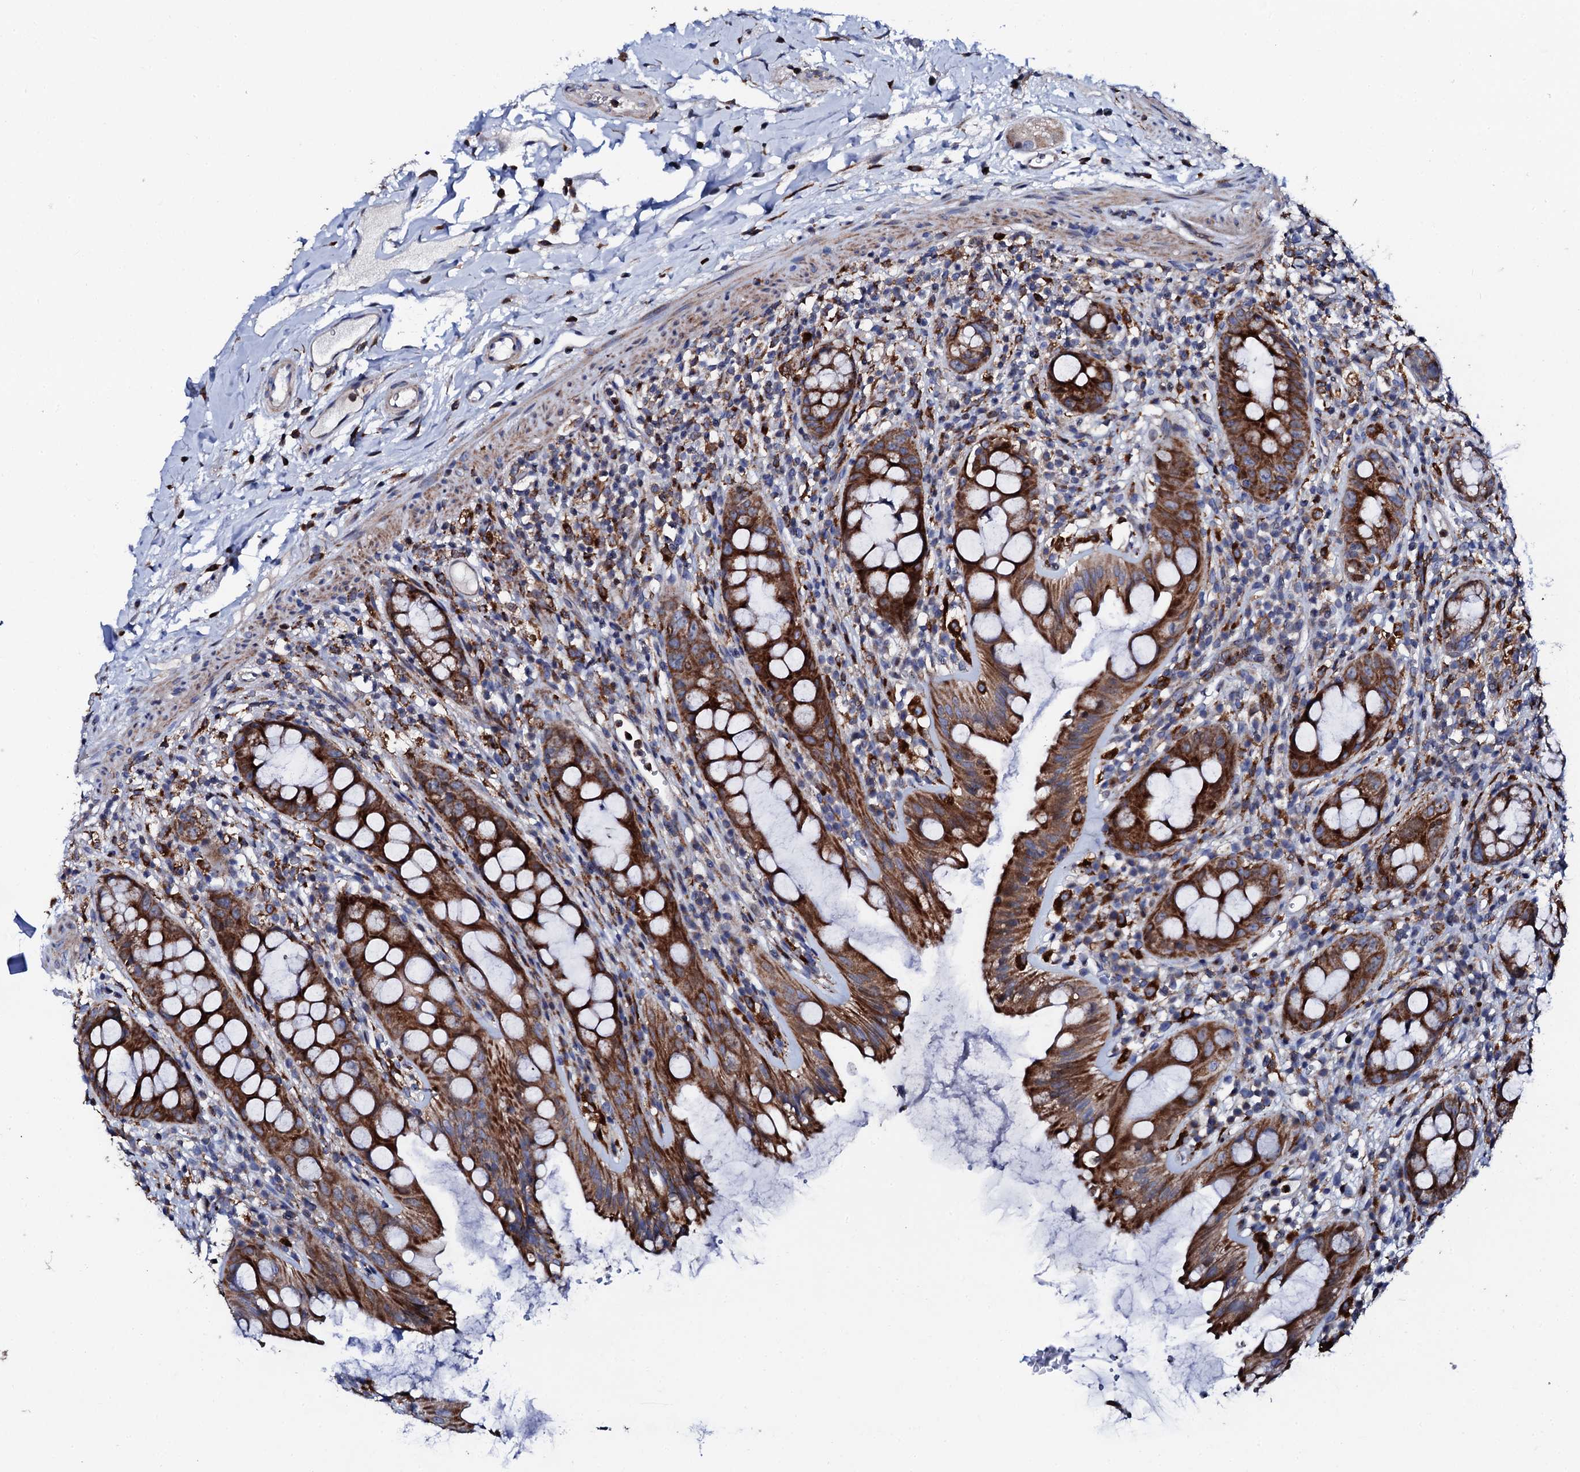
{"staining": {"intensity": "strong", "quantity": ">75%", "location": "cytoplasmic/membranous"}, "tissue": "rectum", "cell_type": "Glandular cells", "image_type": "normal", "snomed": [{"axis": "morphology", "description": "Normal tissue, NOS"}, {"axis": "topography", "description": "Rectum"}], "caption": "Immunohistochemistry histopathology image of unremarkable rectum: human rectum stained using IHC reveals high levels of strong protein expression localized specifically in the cytoplasmic/membranous of glandular cells, appearing as a cytoplasmic/membranous brown color.", "gene": "TCIRG1", "patient": {"sex": "female", "age": 57}}